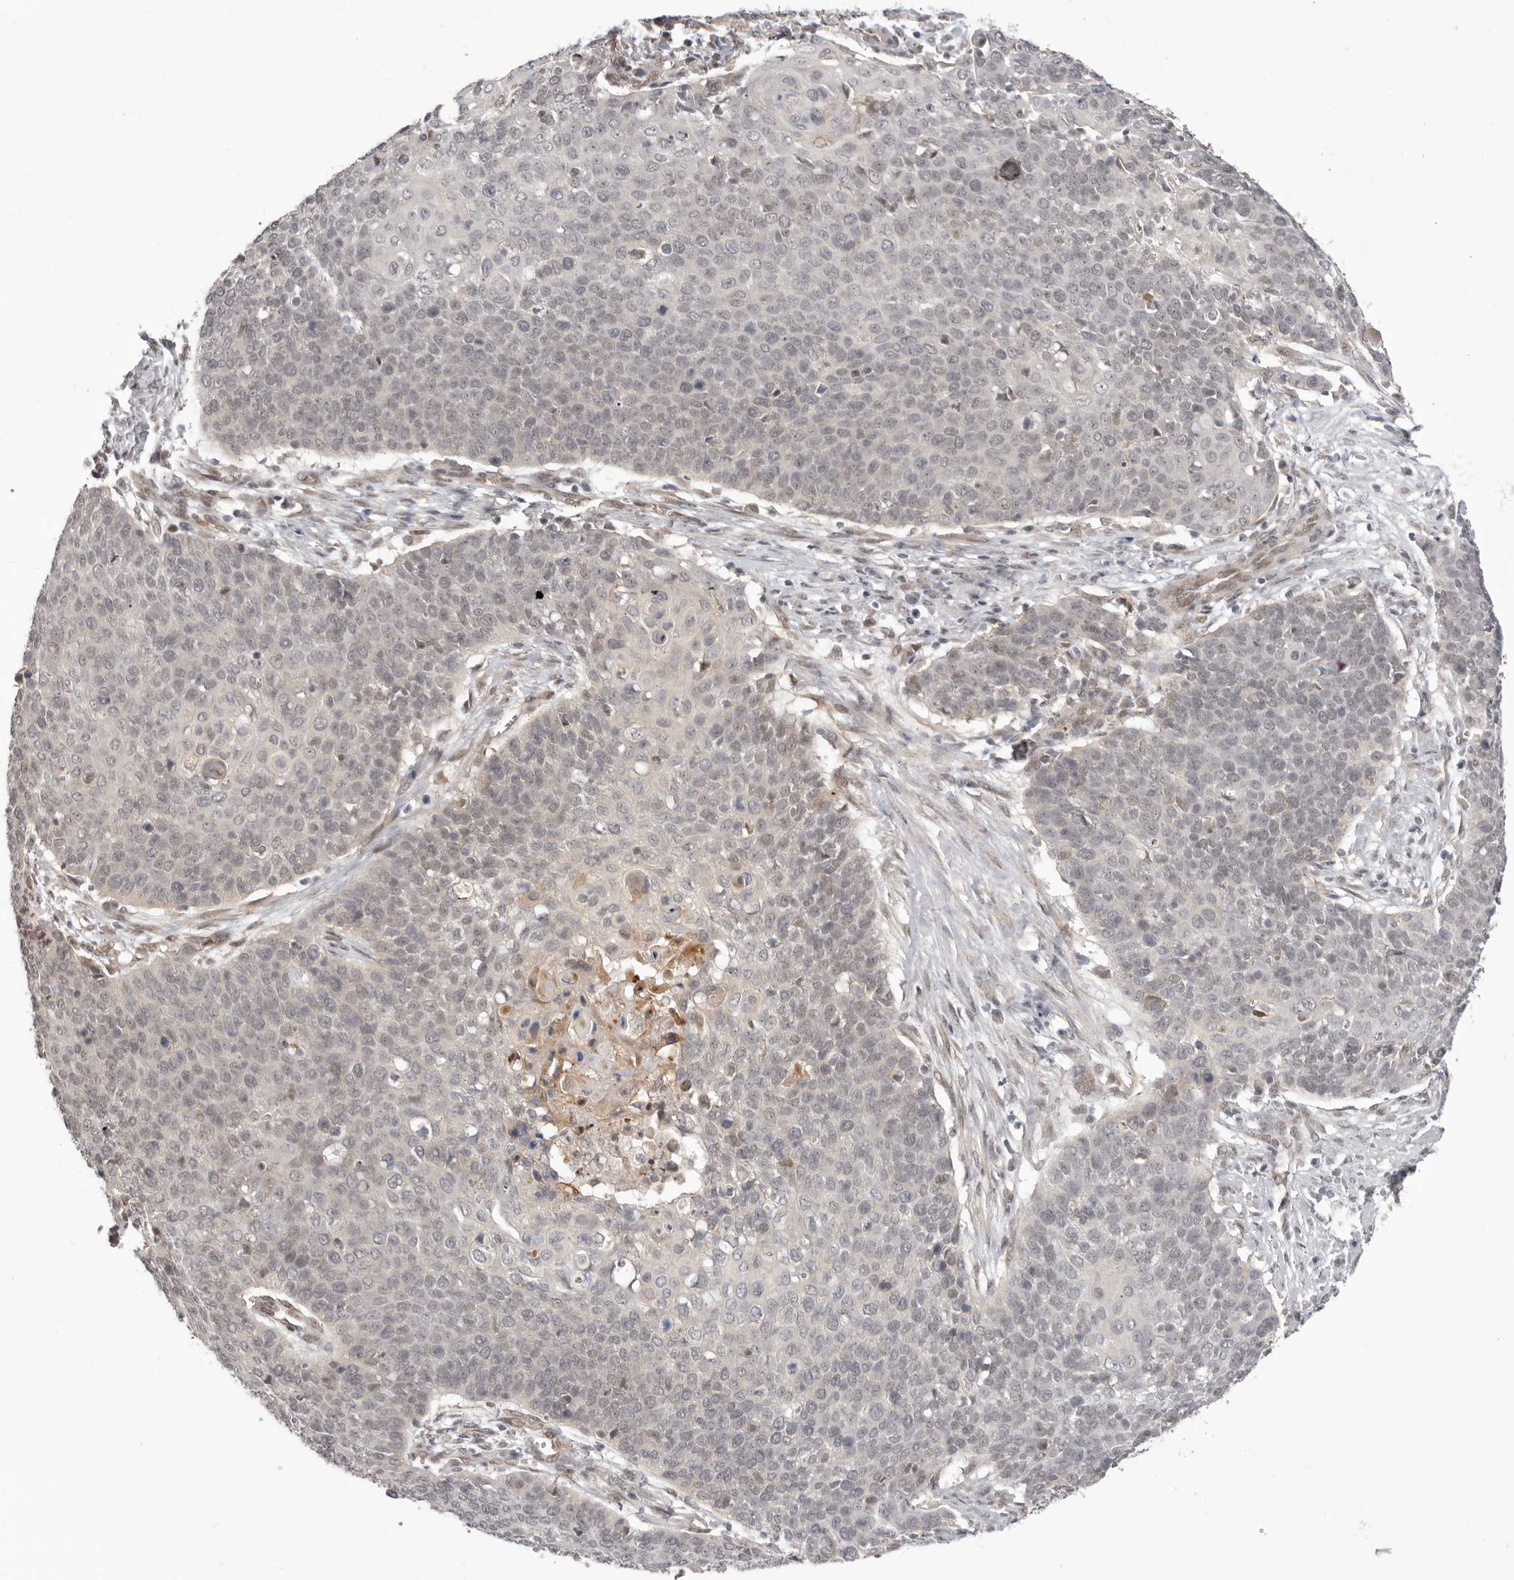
{"staining": {"intensity": "negative", "quantity": "none", "location": "none"}, "tissue": "cervical cancer", "cell_type": "Tumor cells", "image_type": "cancer", "snomed": [{"axis": "morphology", "description": "Squamous cell carcinoma, NOS"}, {"axis": "topography", "description": "Cervix"}], "caption": "Immunohistochemistry micrograph of neoplastic tissue: cervical squamous cell carcinoma stained with DAB exhibits no significant protein staining in tumor cells. Nuclei are stained in blue.", "gene": "RNF2", "patient": {"sex": "female", "age": 39}}